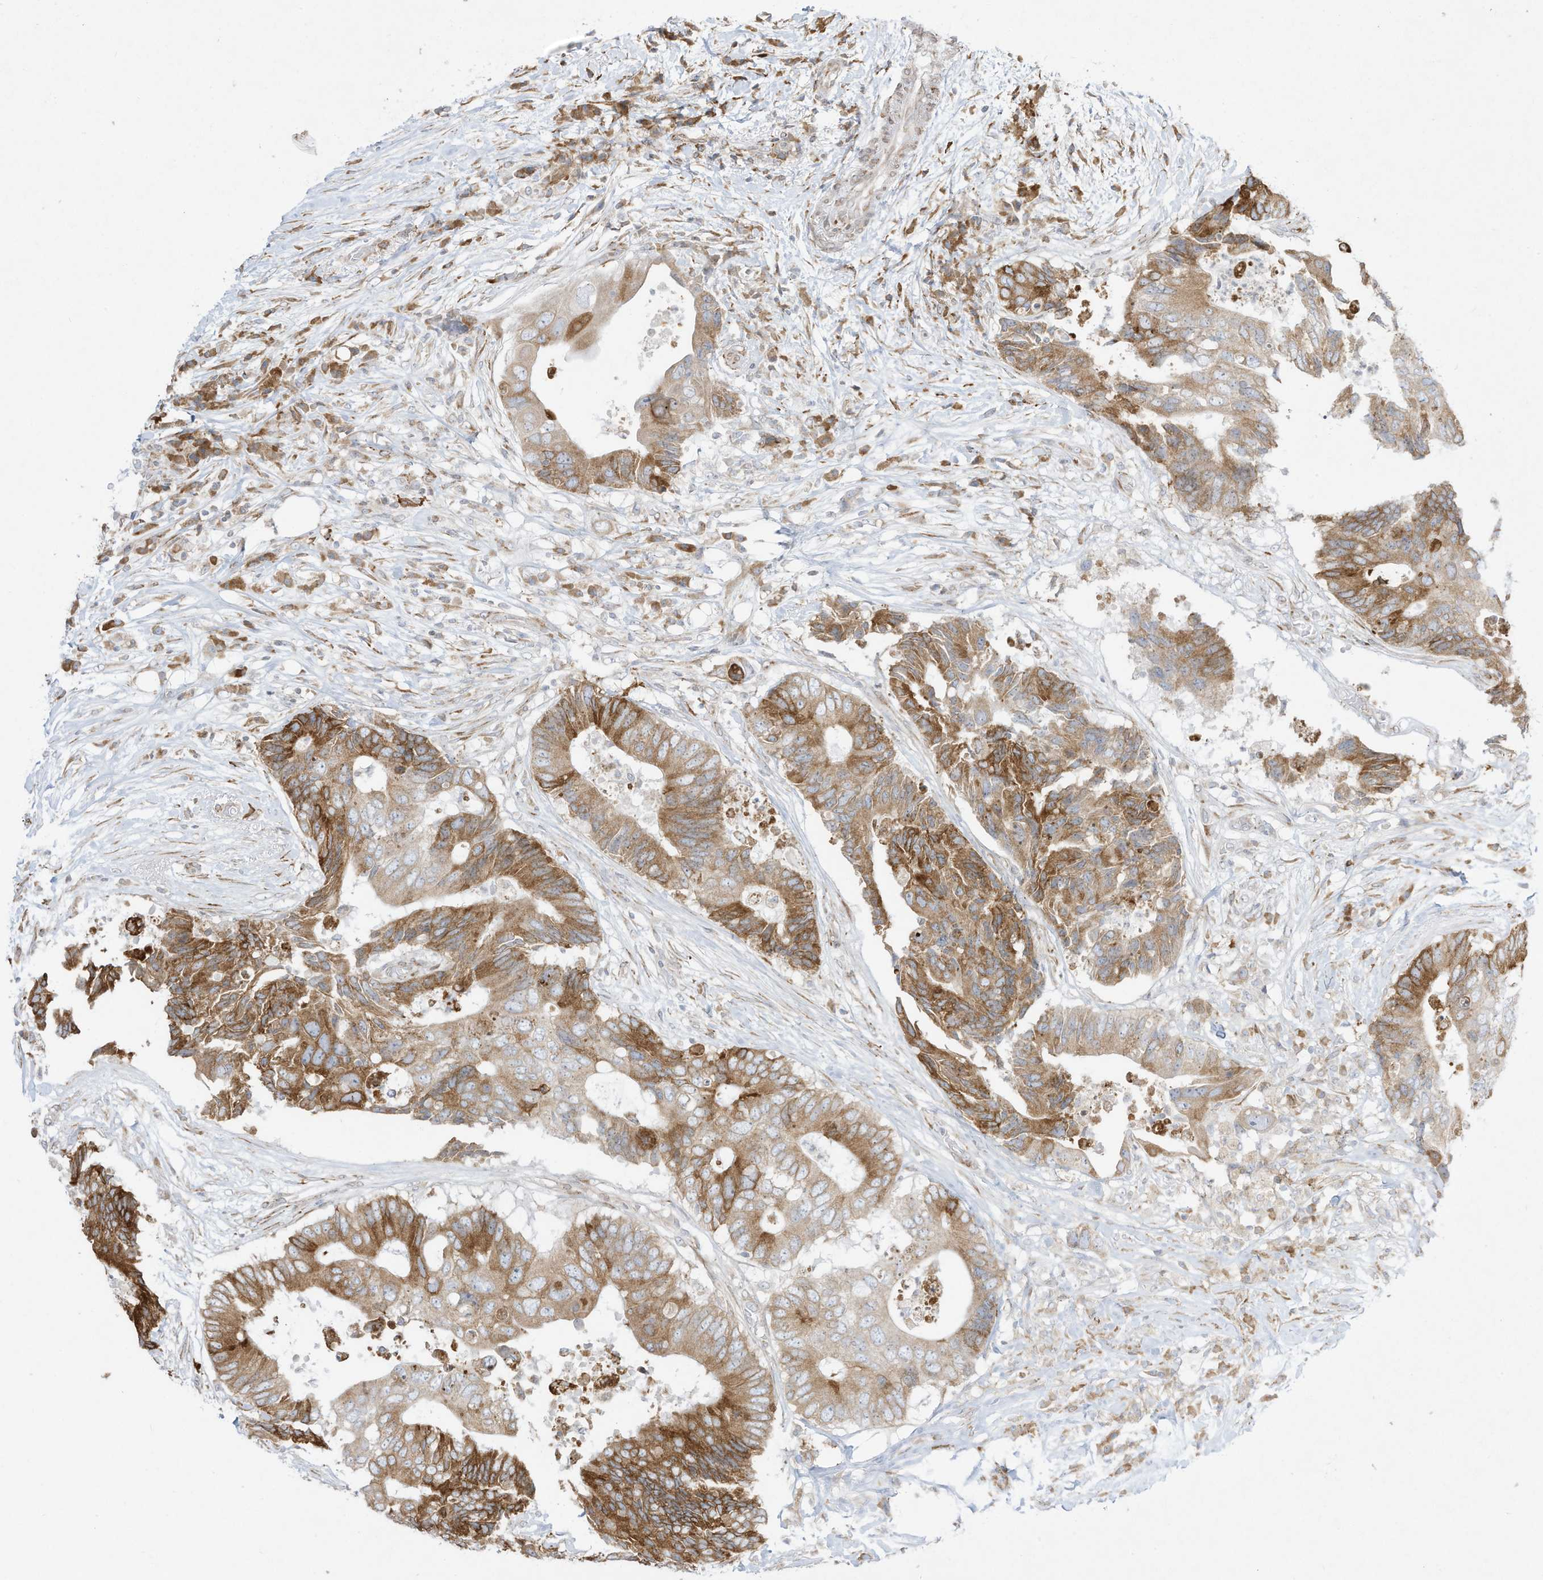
{"staining": {"intensity": "moderate", "quantity": ">75%", "location": "cytoplasmic/membranous"}, "tissue": "colorectal cancer", "cell_type": "Tumor cells", "image_type": "cancer", "snomed": [{"axis": "morphology", "description": "Adenocarcinoma, NOS"}, {"axis": "topography", "description": "Colon"}], "caption": "Immunohistochemical staining of colorectal adenocarcinoma displays medium levels of moderate cytoplasmic/membranous protein expression in about >75% of tumor cells.", "gene": "PTK6", "patient": {"sex": "male", "age": 71}}